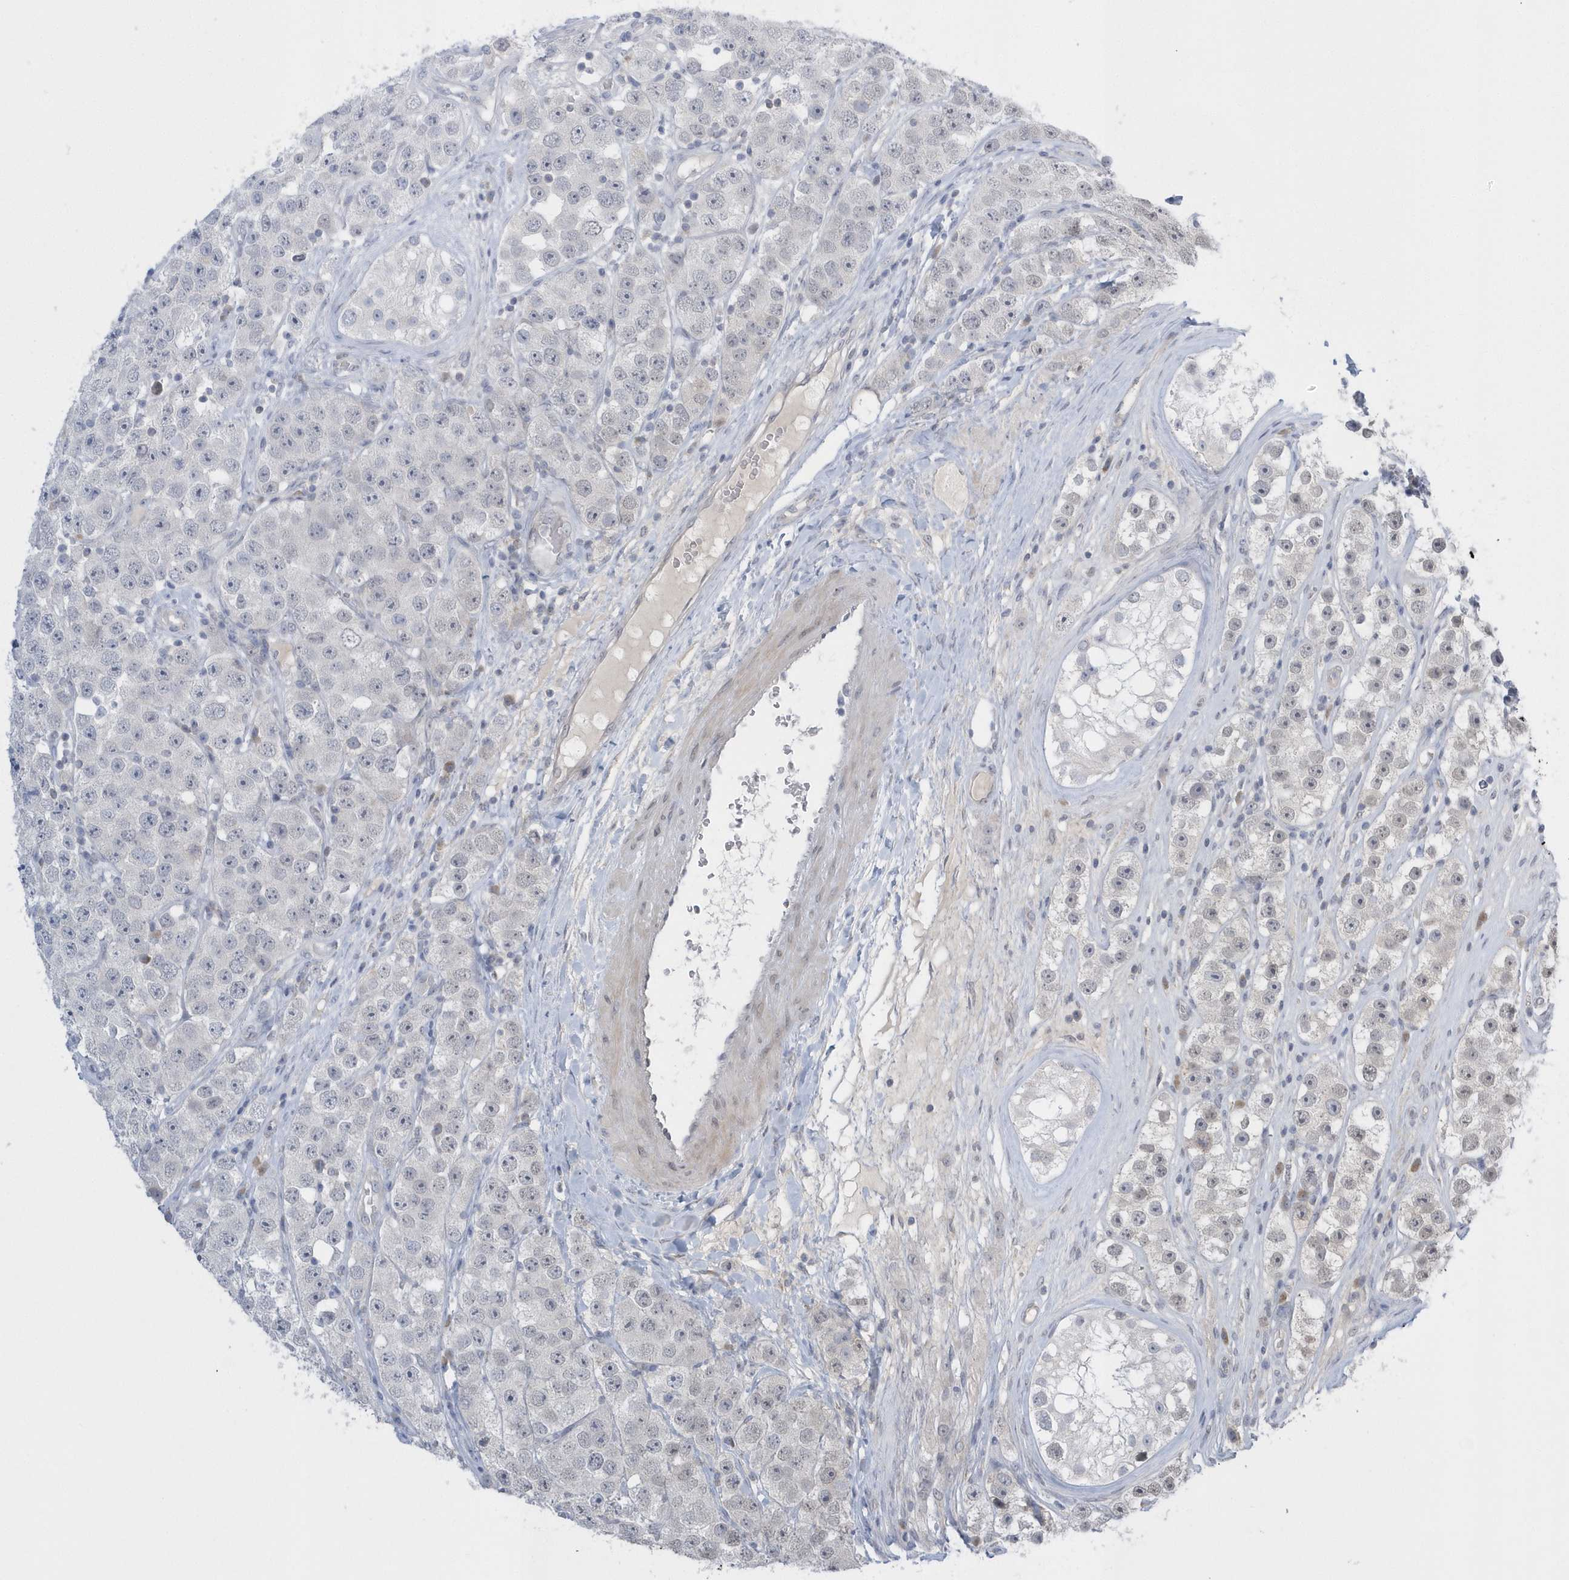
{"staining": {"intensity": "negative", "quantity": "none", "location": "none"}, "tissue": "testis cancer", "cell_type": "Tumor cells", "image_type": "cancer", "snomed": [{"axis": "morphology", "description": "Seminoma, NOS"}, {"axis": "topography", "description": "Testis"}], "caption": "This is an immunohistochemistry image of human seminoma (testis). There is no staining in tumor cells.", "gene": "ZC3H12D", "patient": {"sex": "male", "age": 28}}